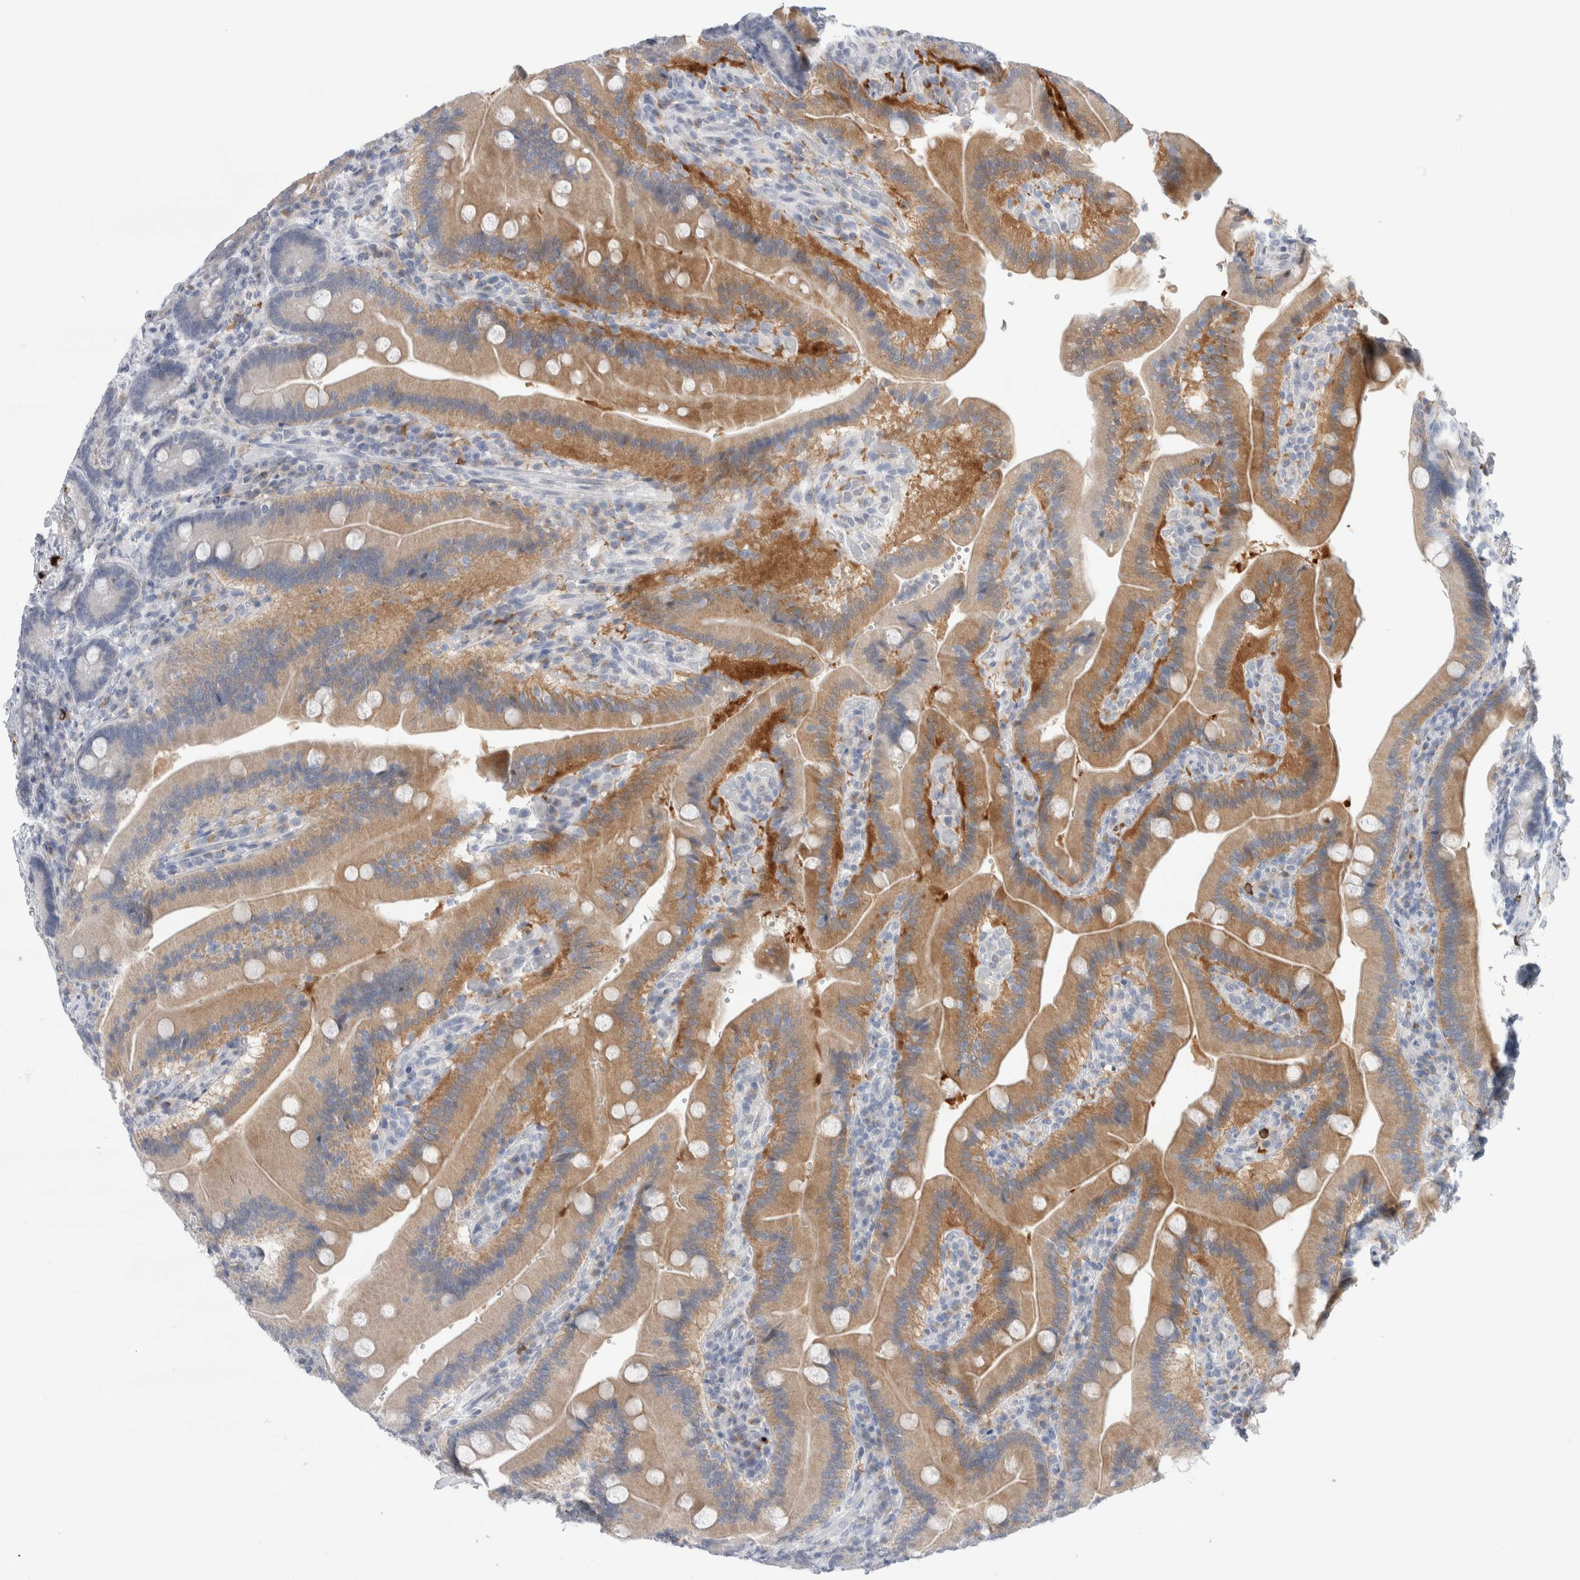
{"staining": {"intensity": "moderate", "quantity": "25%-75%", "location": "cytoplasmic/membranous"}, "tissue": "duodenum", "cell_type": "Glandular cells", "image_type": "normal", "snomed": [{"axis": "morphology", "description": "Normal tissue, NOS"}, {"axis": "topography", "description": "Duodenum"}], "caption": "Glandular cells demonstrate medium levels of moderate cytoplasmic/membranous expression in about 25%-75% of cells in benign duodenum. (DAB (3,3'-diaminobenzidine) IHC with brightfield microscopy, high magnification).", "gene": "SLC22A12", "patient": {"sex": "female", "age": 62}}